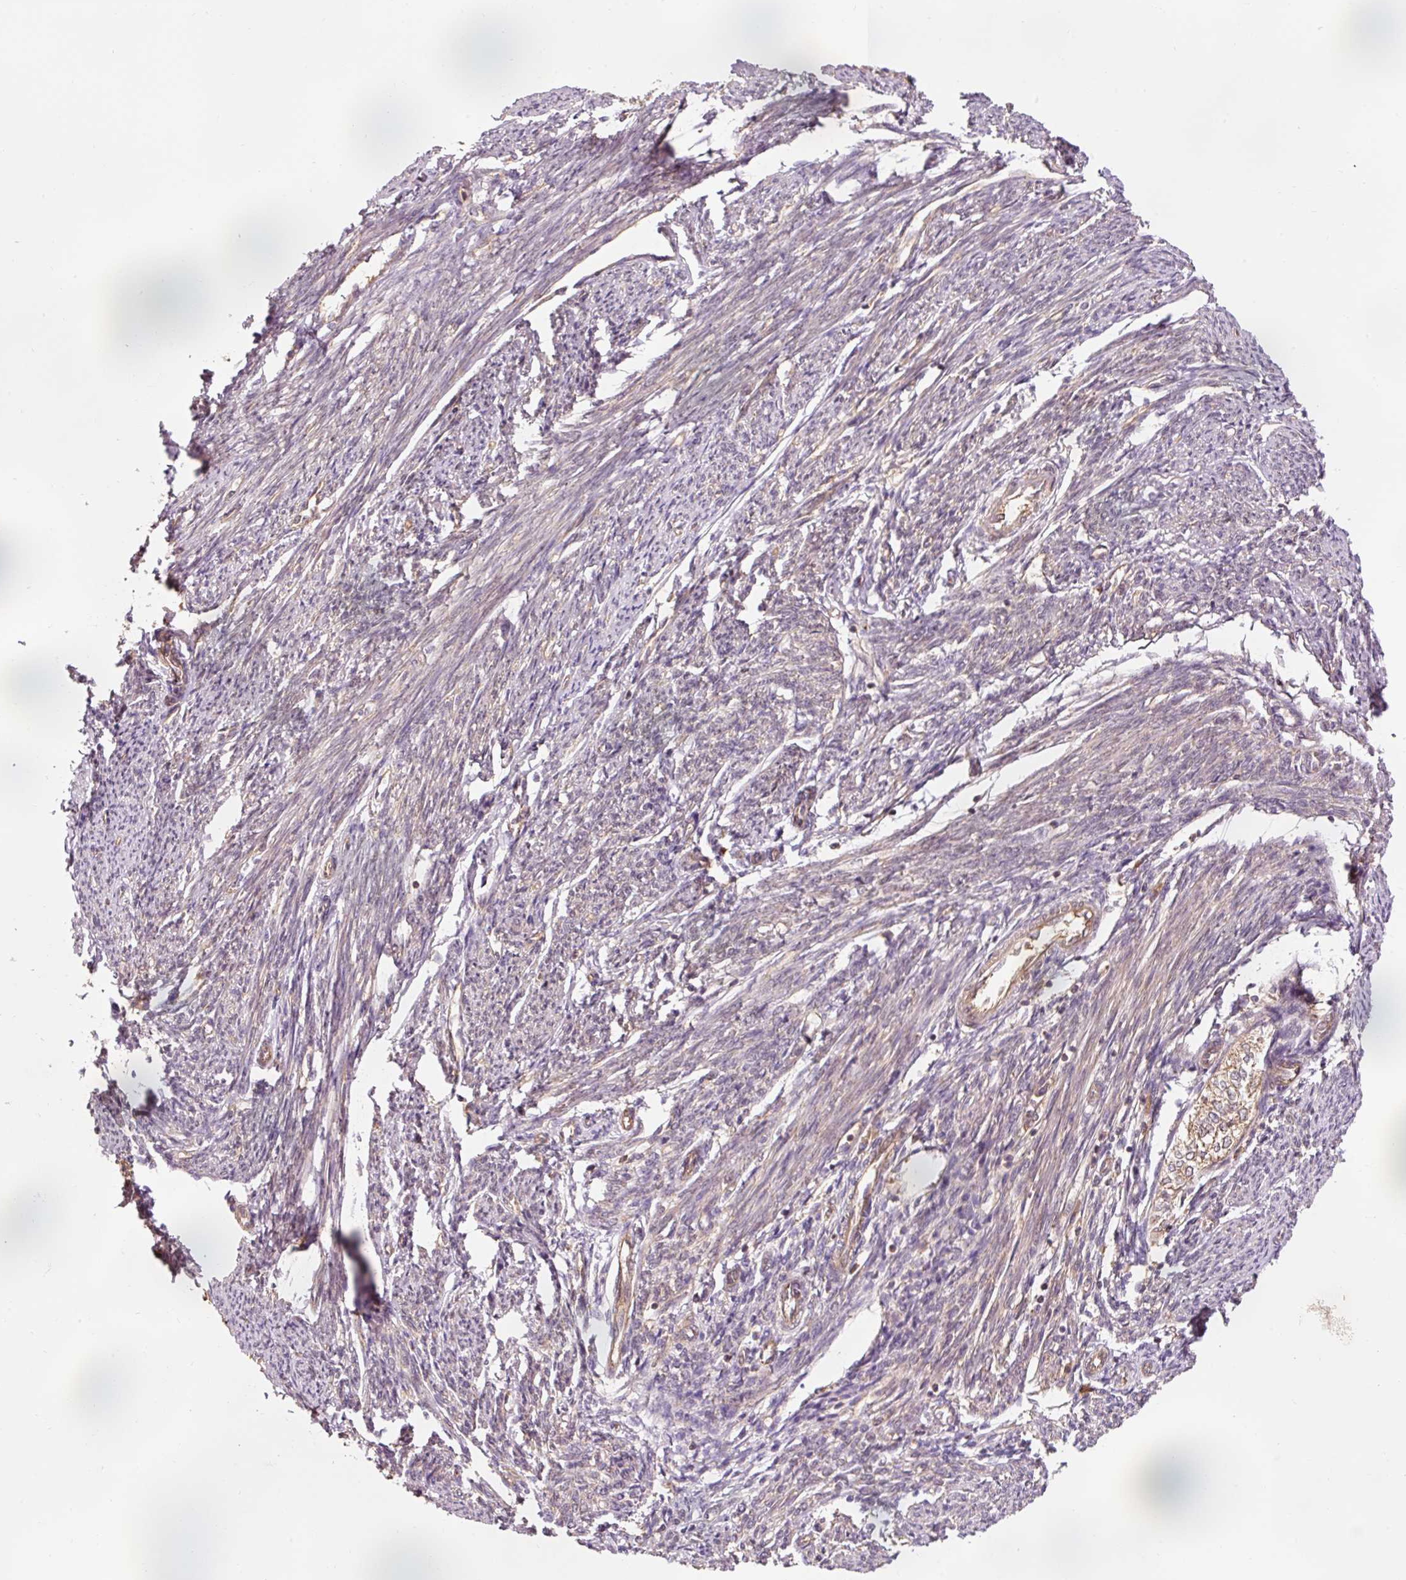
{"staining": {"intensity": "moderate", "quantity": "25%-75%", "location": "cytoplasmic/membranous"}, "tissue": "smooth muscle", "cell_type": "Smooth muscle cells", "image_type": "normal", "snomed": [{"axis": "morphology", "description": "Normal tissue, NOS"}, {"axis": "topography", "description": "Smooth muscle"}, {"axis": "topography", "description": "Uterus"}], "caption": "Immunohistochemical staining of benign human smooth muscle displays moderate cytoplasmic/membranous protein positivity in approximately 25%-75% of smooth muscle cells. (brown staining indicates protein expression, while blue staining denotes nuclei).", "gene": "PDAP1", "patient": {"sex": "female", "age": 59}}